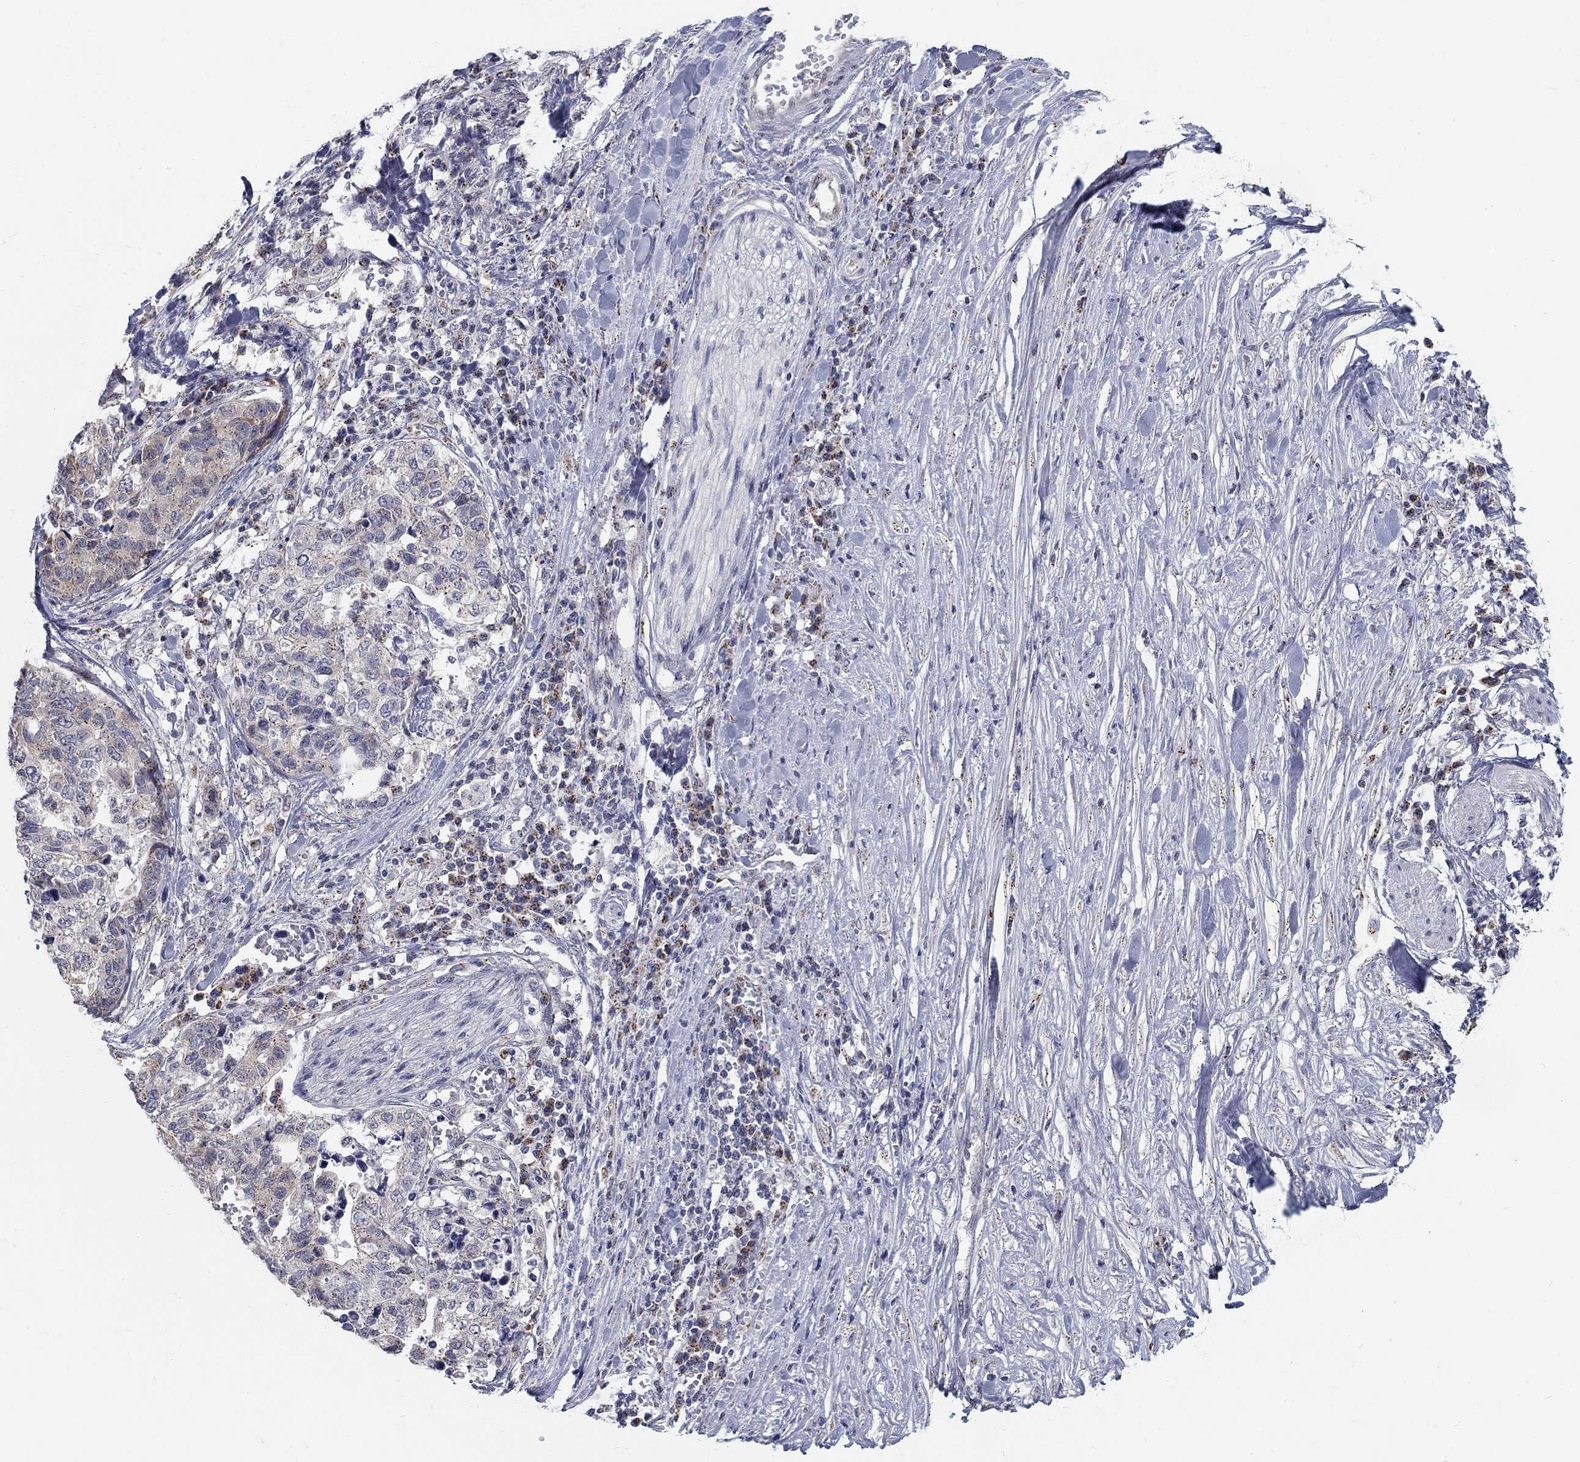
{"staining": {"intensity": "weak", "quantity": "<25%", "location": "cytoplasmic/membranous"}, "tissue": "stomach cancer", "cell_type": "Tumor cells", "image_type": "cancer", "snomed": [{"axis": "morphology", "description": "Adenocarcinoma, NOS"}, {"axis": "topography", "description": "Stomach, upper"}], "caption": "DAB (3,3'-diaminobenzidine) immunohistochemical staining of stomach cancer displays no significant expression in tumor cells.", "gene": "PANK3", "patient": {"sex": "female", "age": 67}}